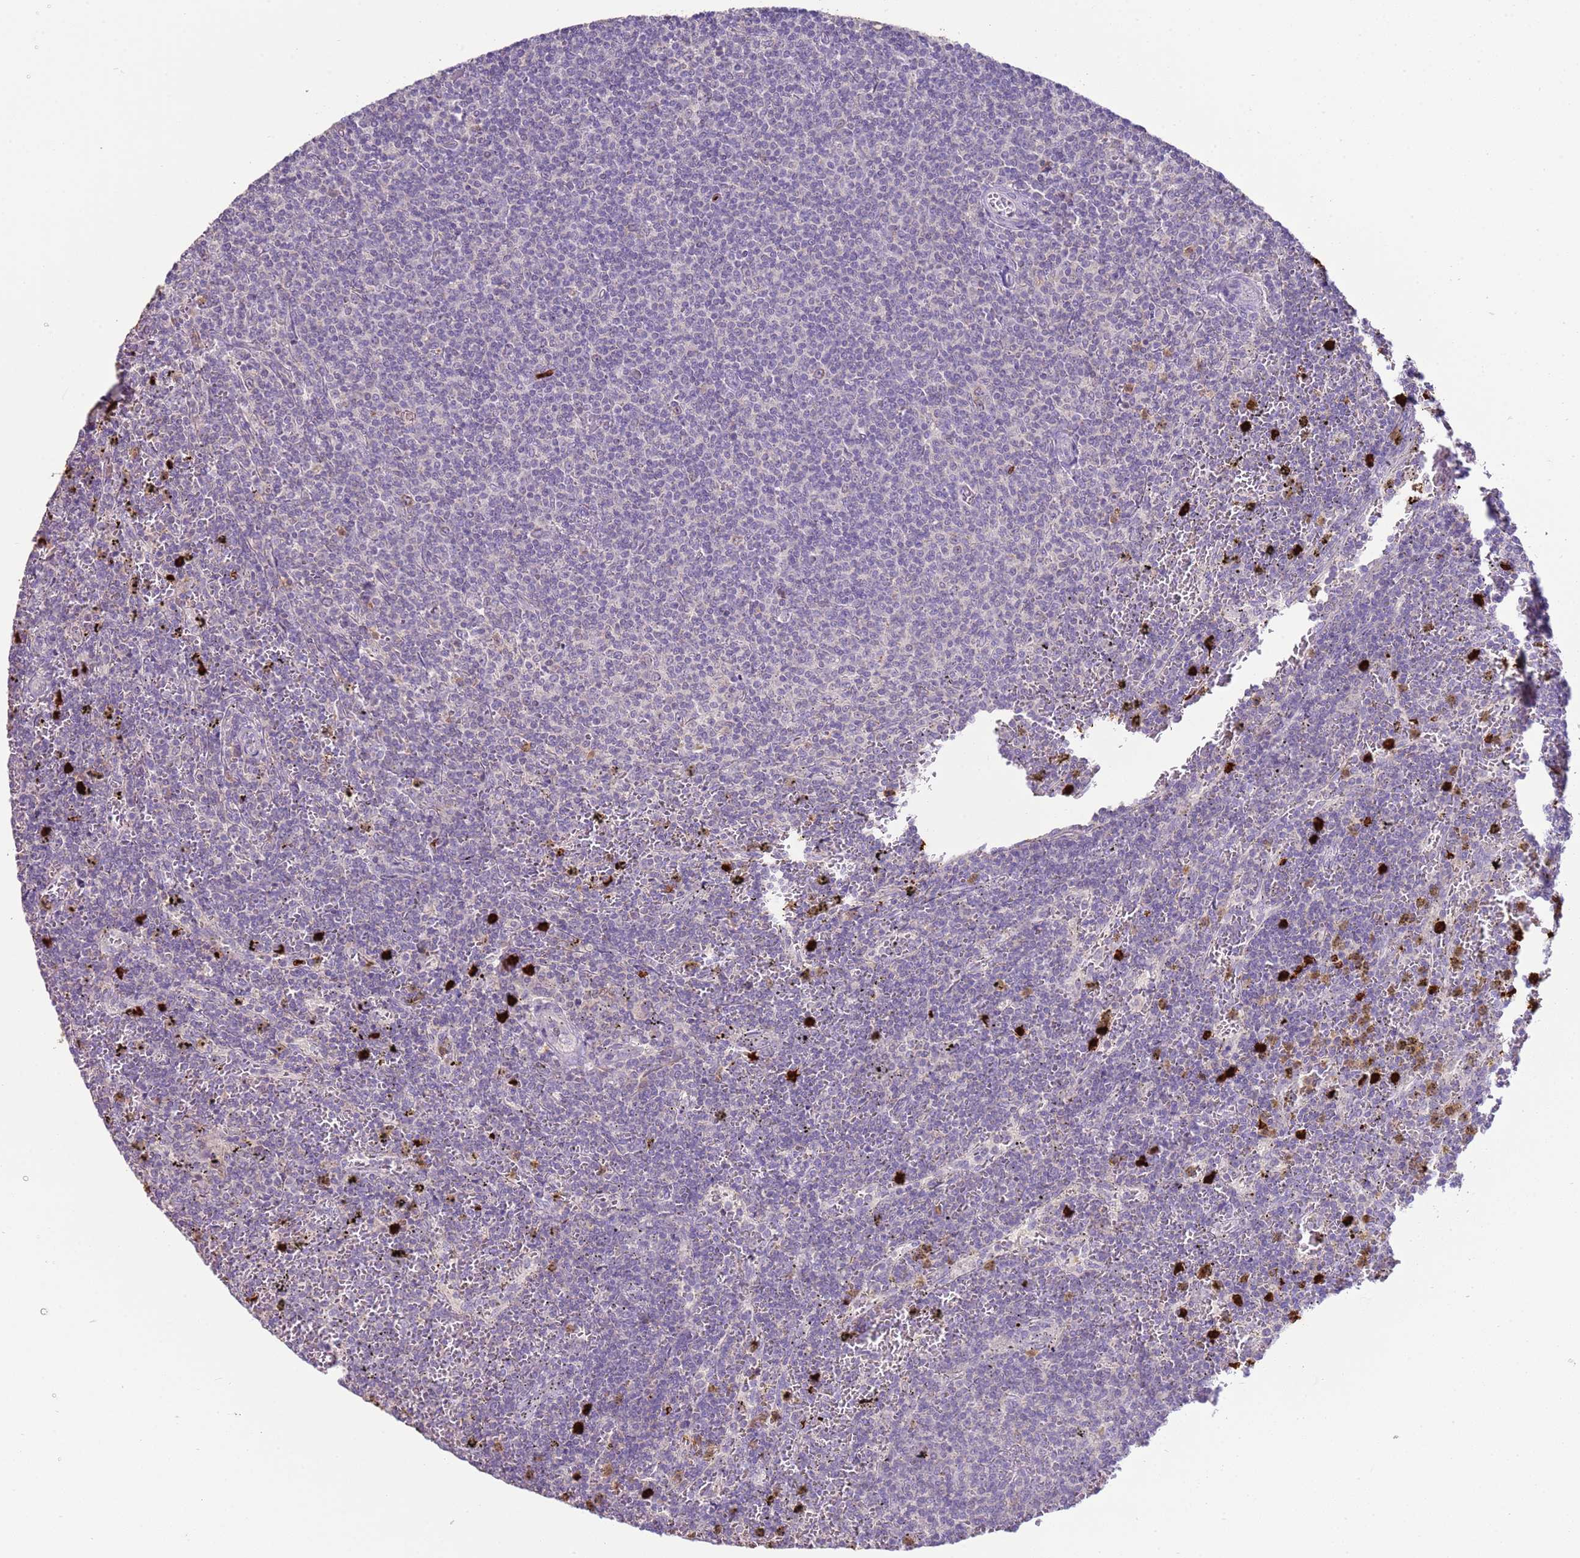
{"staining": {"intensity": "negative", "quantity": "none", "location": "none"}, "tissue": "lymphoma", "cell_type": "Tumor cells", "image_type": "cancer", "snomed": [{"axis": "morphology", "description": "Malignant lymphoma, non-Hodgkin's type, Low grade"}, {"axis": "topography", "description": "Spleen"}], "caption": "Image shows no protein positivity in tumor cells of low-grade malignant lymphoma, non-Hodgkin's type tissue.", "gene": "IL2RG", "patient": {"sex": "female", "age": 50}}